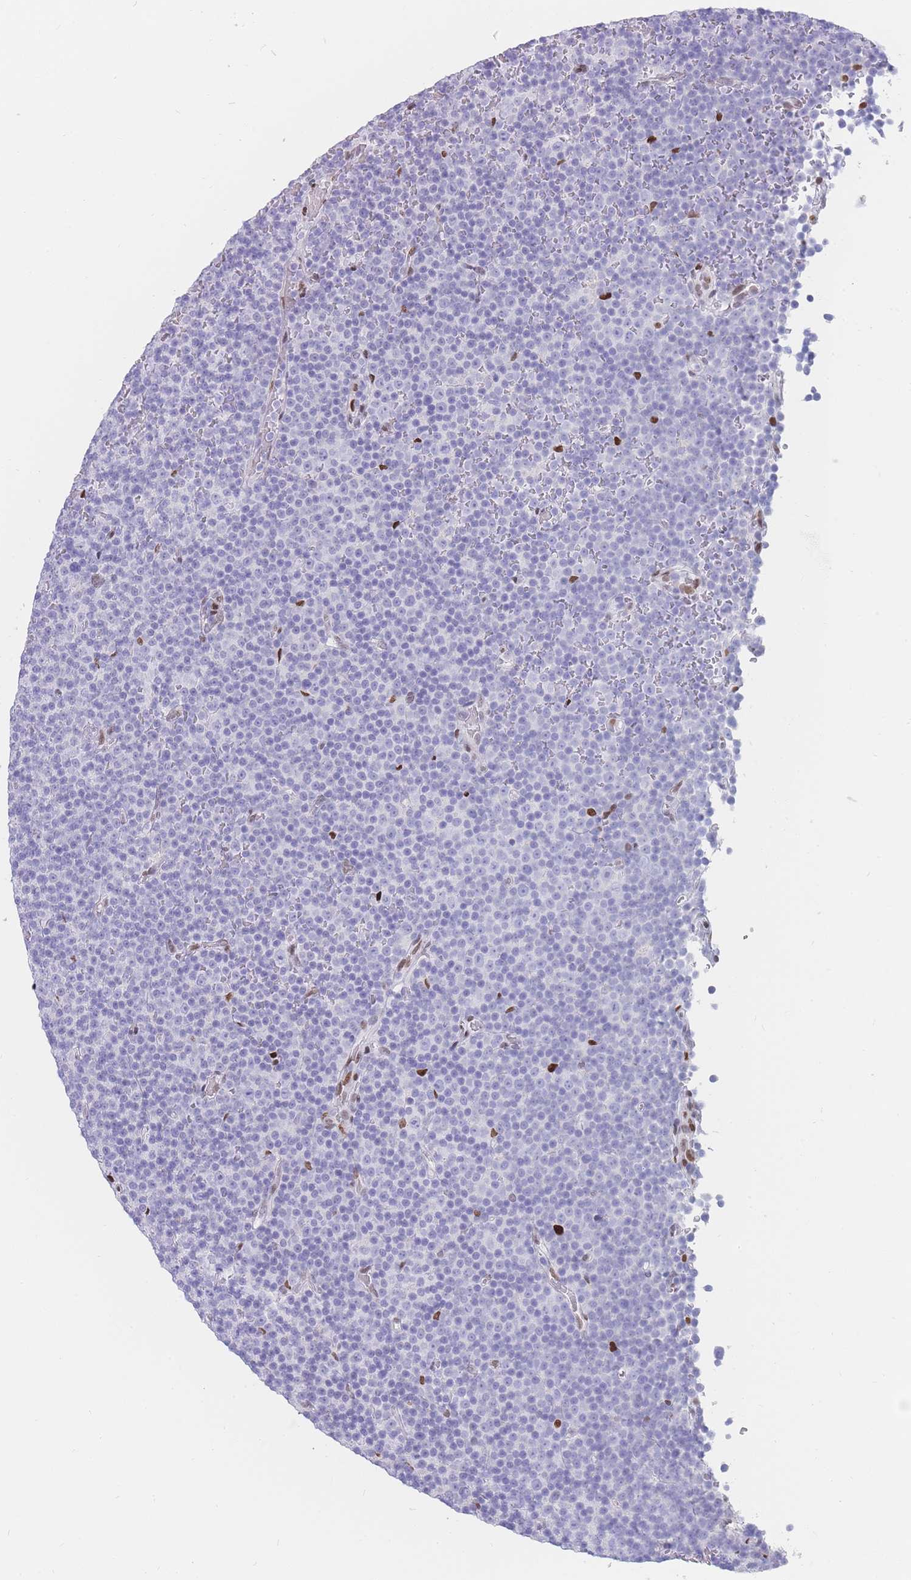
{"staining": {"intensity": "negative", "quantity": "none", "location": "none"}, "tissue": "lymphoma", "cell_type": "Tumor cells", "image_type": "cancer", "snomed": [{"axis": "morphology", "description": "Malignant lymphoma, non-Hodgkin's type, Low grade"}, {"axis": "topography", "description": "Lymph node"}], "caption": "IHC photomicrograph of lymphoma stained for a protein (brown), which exhibits no positivity in tumor cells.", "gene": "PSMB5", "patient": {"sex": "female", "age": 67}}